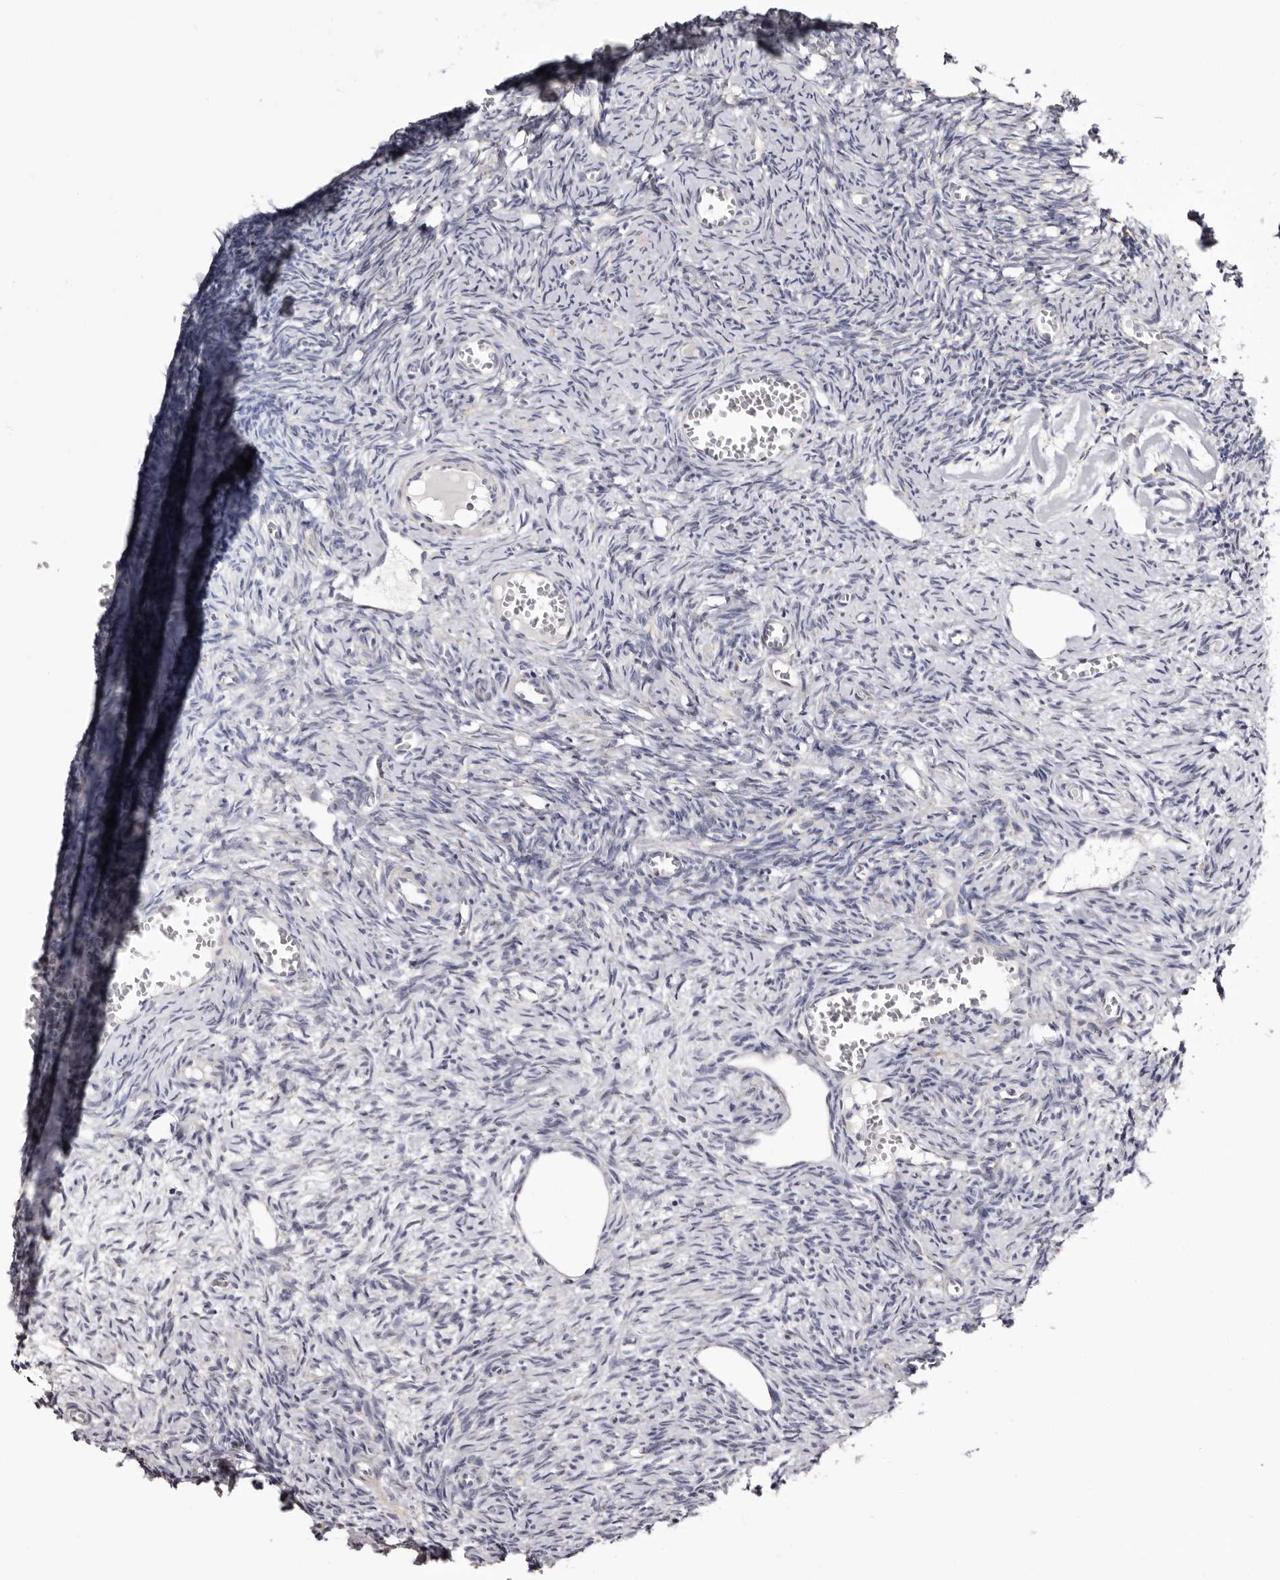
{"staining": {"intensity": "moderate", "quantity": "25%-75%", "location": "cytoplasmic/membranous"}, "tissue": "ovary", "cell_type": "Follicle cells", "image_type": "normal", "snomed": [{"axis": "morphology", "description": "Normal tissue, NOS"}, {"axis": "topography", "description": "Ovary"}], "caption": "Protein expression analysis of benign ovary exhibits moderate cytoplasmic/membranous expression in approximately 25%-75% of follicle cells.", "gene": "CASQ1", "patient": {"sex": "female", "age": 27}}